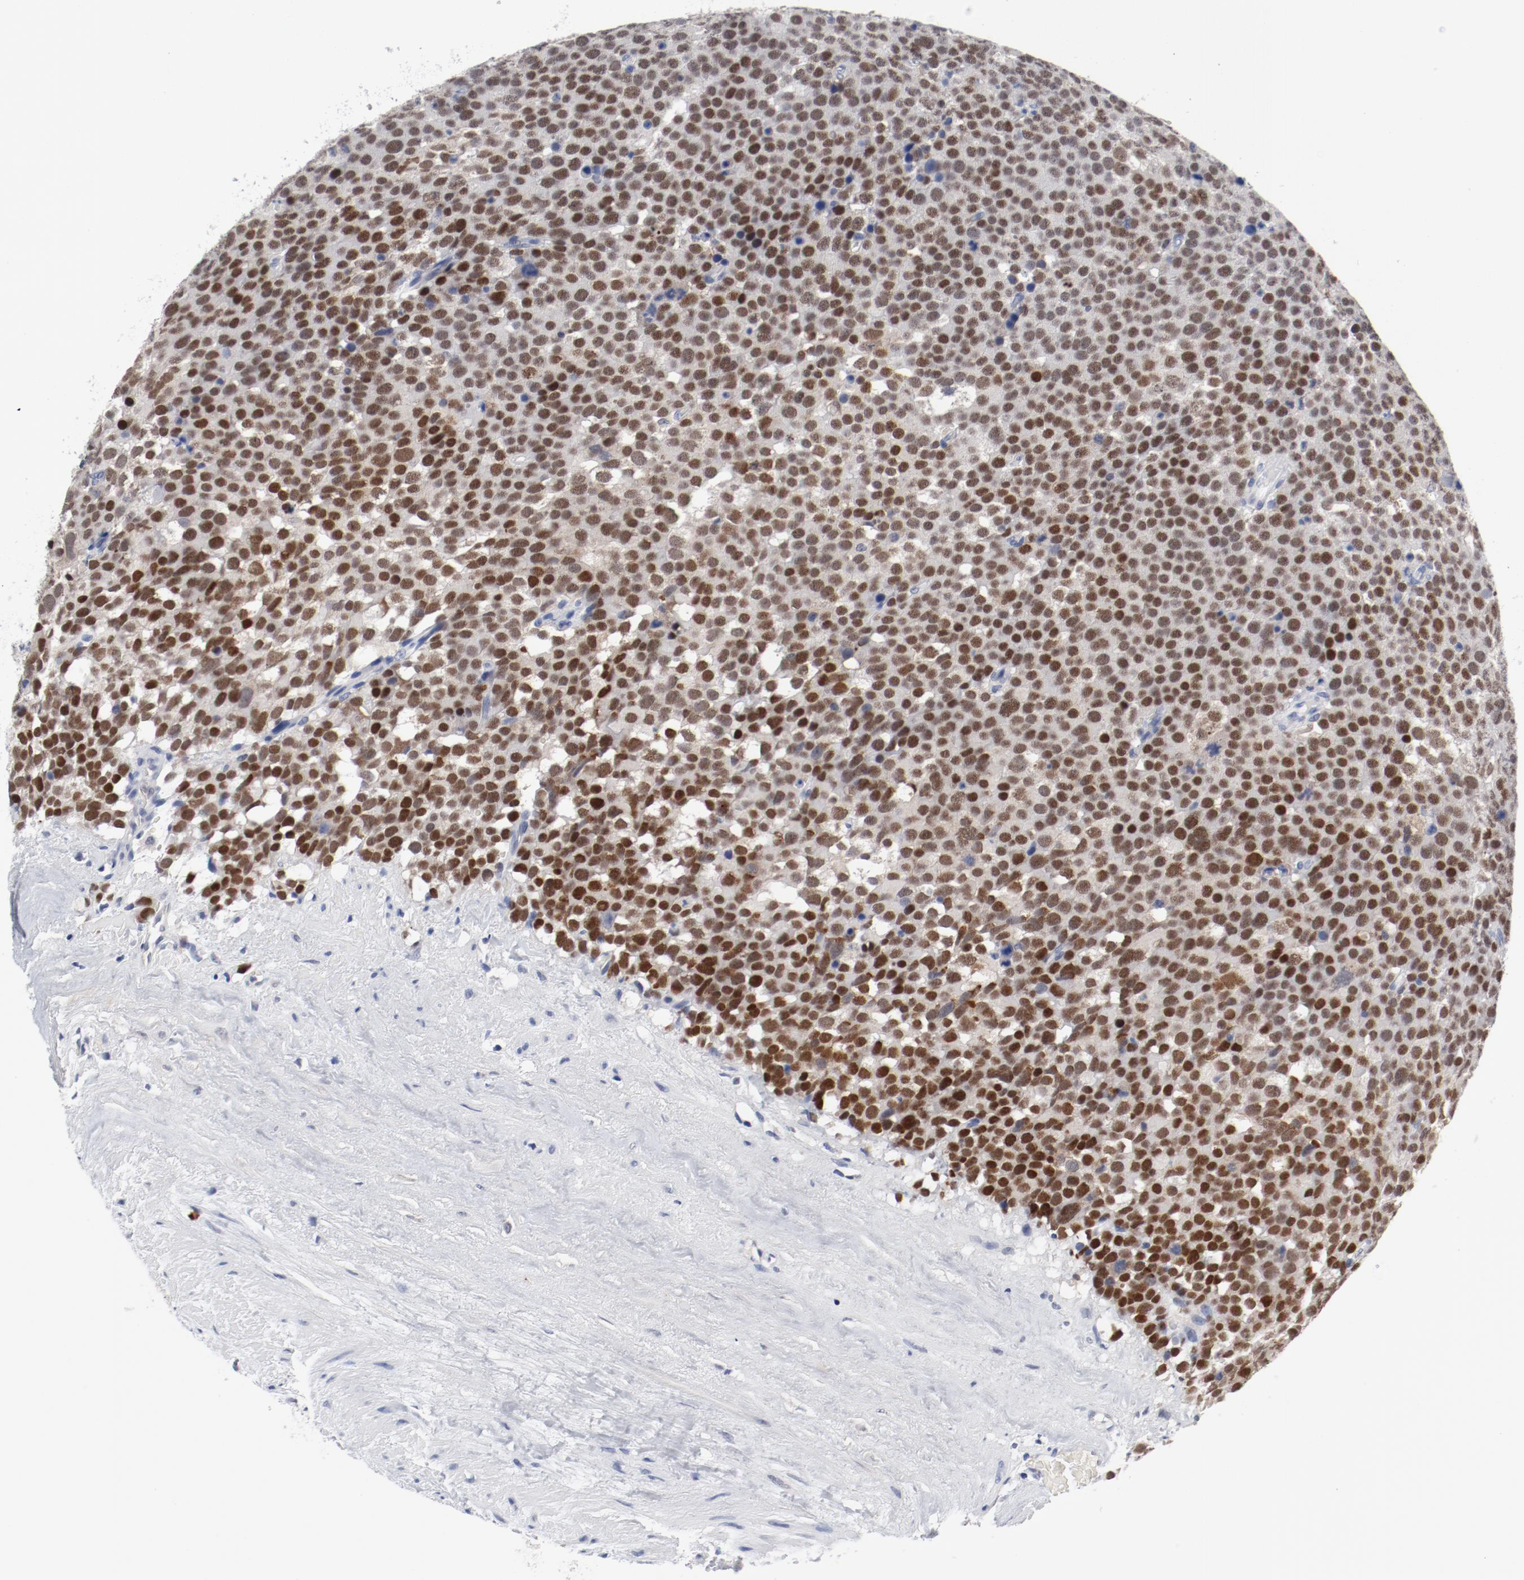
{"staining": {"intensity": "moderate", "quantity": ">75%", "location": "nuclear"}, "tissue": "testis cancer", "cell_type": "Tumor cells", "image_type": "cancer", "snomed": [{"axis": "morphology", "description": "Seminoma, NOS"}, {"axis": "topography", "description": "Testis"}], "caption": "Seminoma (testis) was stained to show a protein in brown. There is medium levels of moderate nuclear expression in about >75% of tumor cells. (DAB (3,3'-diaminobenzidine) IHC with brightfield microscopy, high magnification).", "gene": "ANKLE2", "patient": {"sex": "male", "age": 71}}